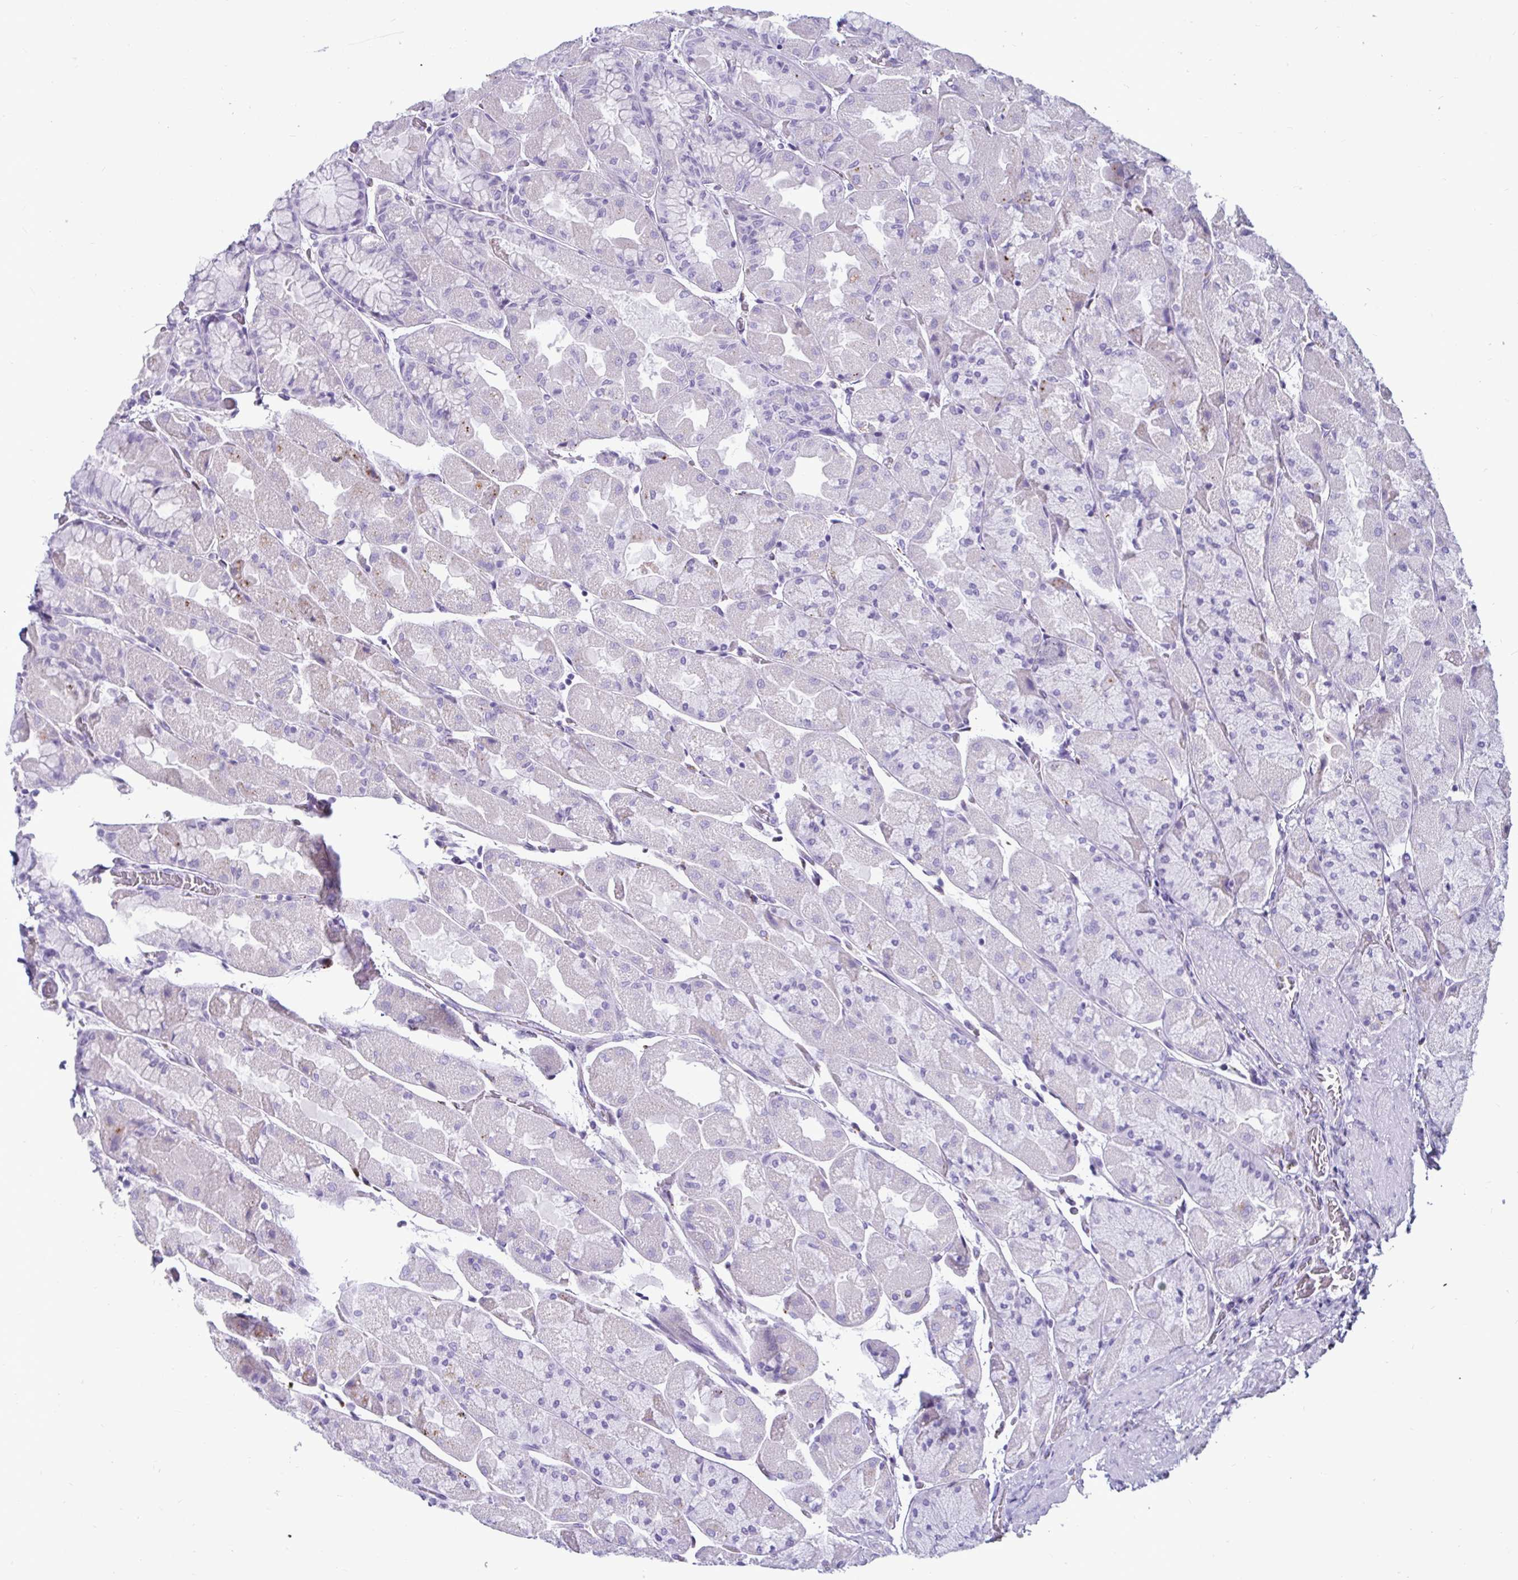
{"staining": {"intensity": "negative", "quantity": "none", "location": "none"}, "tissue": "stomach", "cell_type": "Glandular cells", "image_type": "normal", "snomed": [{"axis": "morphology", "description": "Normal tissue, NOS"}, {"axis": "topography", "description": "Stomach"}], "caption": "Immunohistochemistry histopathology image of unremarkable stomach: human stomach stained with DAB (3,3'-diaminobenzidine) shows no significant protein positivity in glandular cells. (DAB (3,3'-diaminobenzidine) immunohistochemistry, high magnification).", "gene": "CTSZ", "patient": {"sex": "female", "age": 61}}